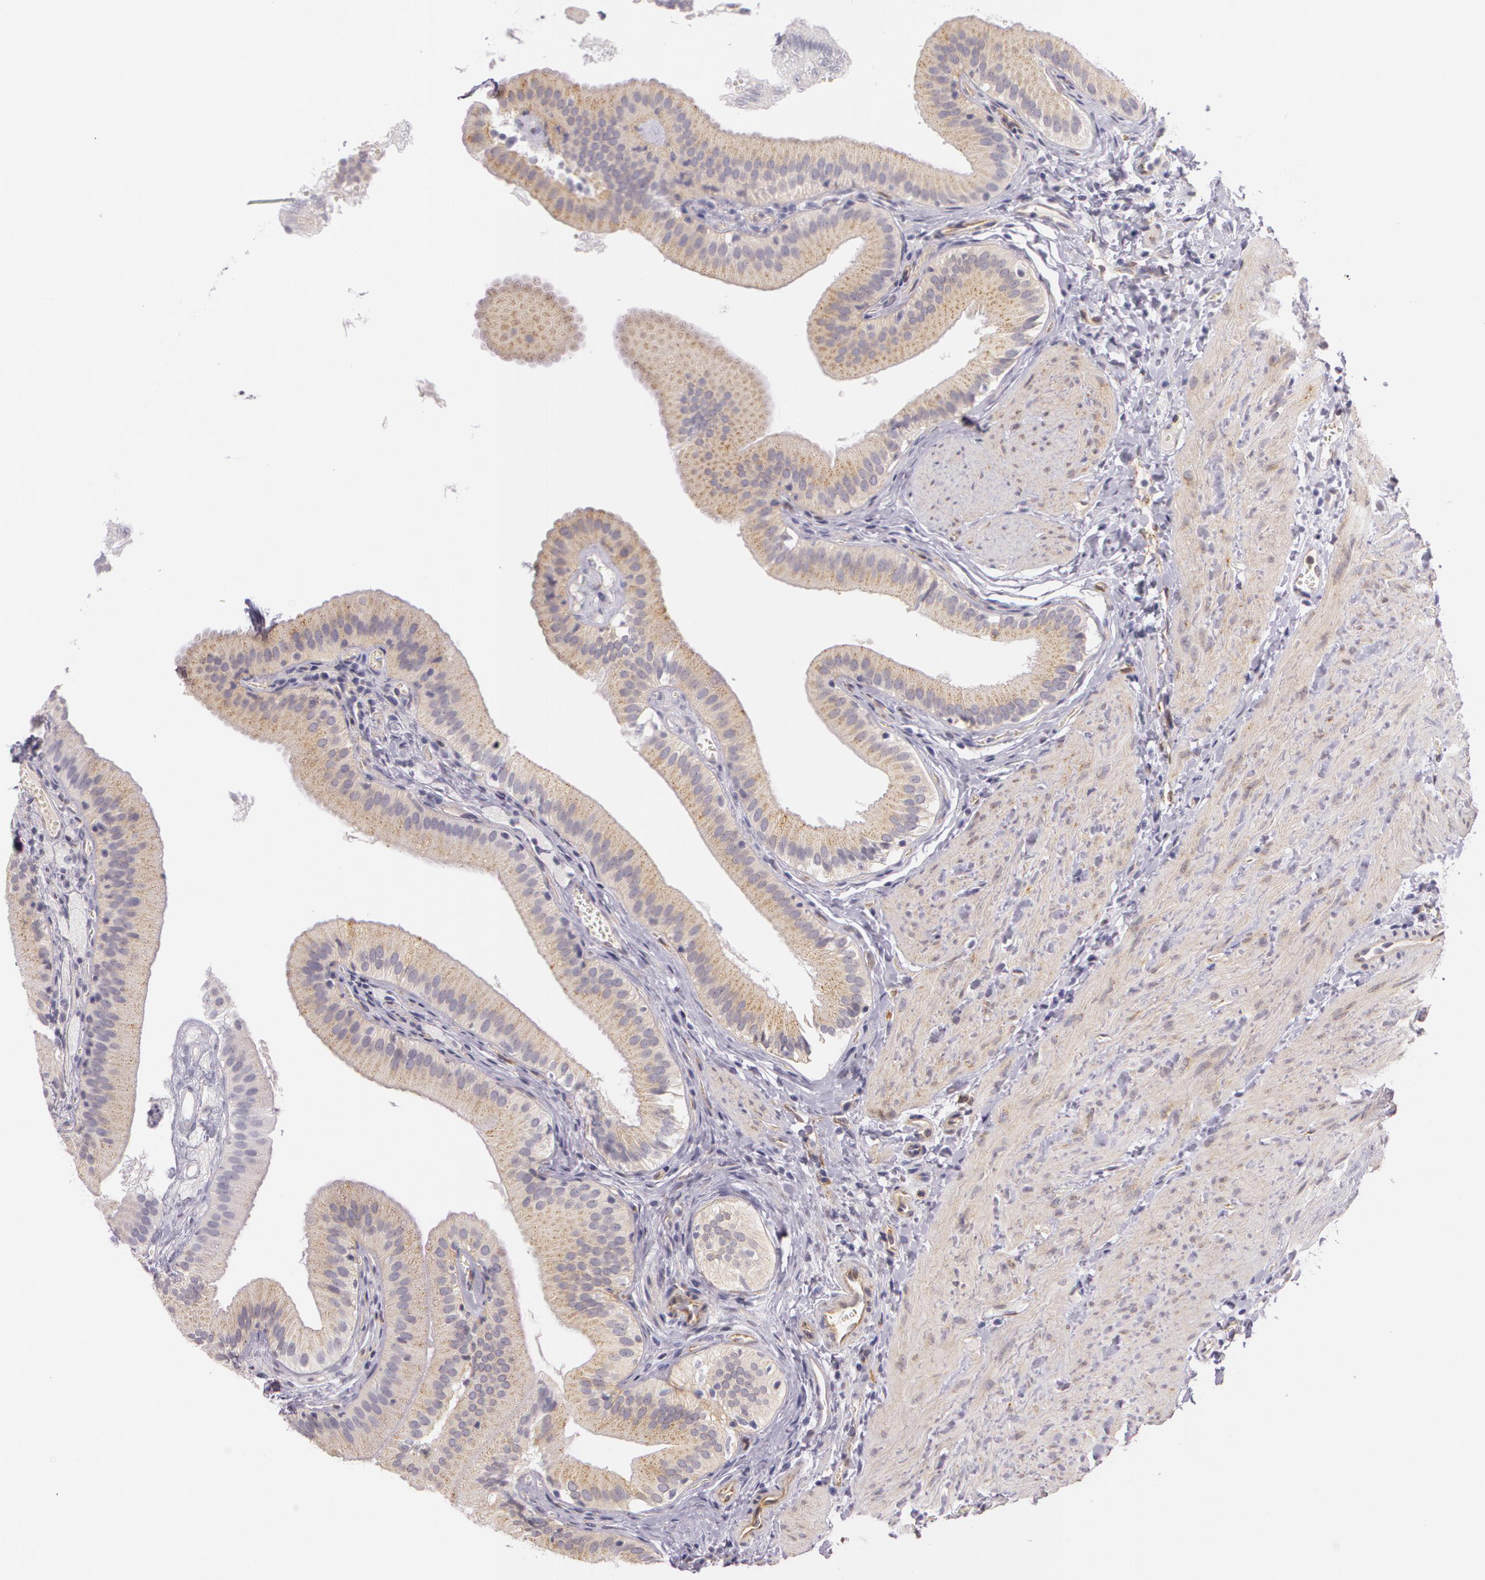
{"staining": {"intensity": "weak", "quantity": ">75%", "location": "cytoplasmic/membranous"}, "tissue": "gallbladder", "cell_type": "Glandular cells", "image_type": "normal", "snomed": [{"axis": "morphology", "description": "Normal tissue, NOS"}, {"axis": "topography", "description": "Gallbladder"}], "caption": "An immunohistochemistry (IHC) histopathology image of benign tissue is shown. Protein staining in brown shows weak cytoplasmic/membranous positivity in gallbladder within glandular cells.", "gene": "APP", "patient": {"sex": "female", "age": 24}}